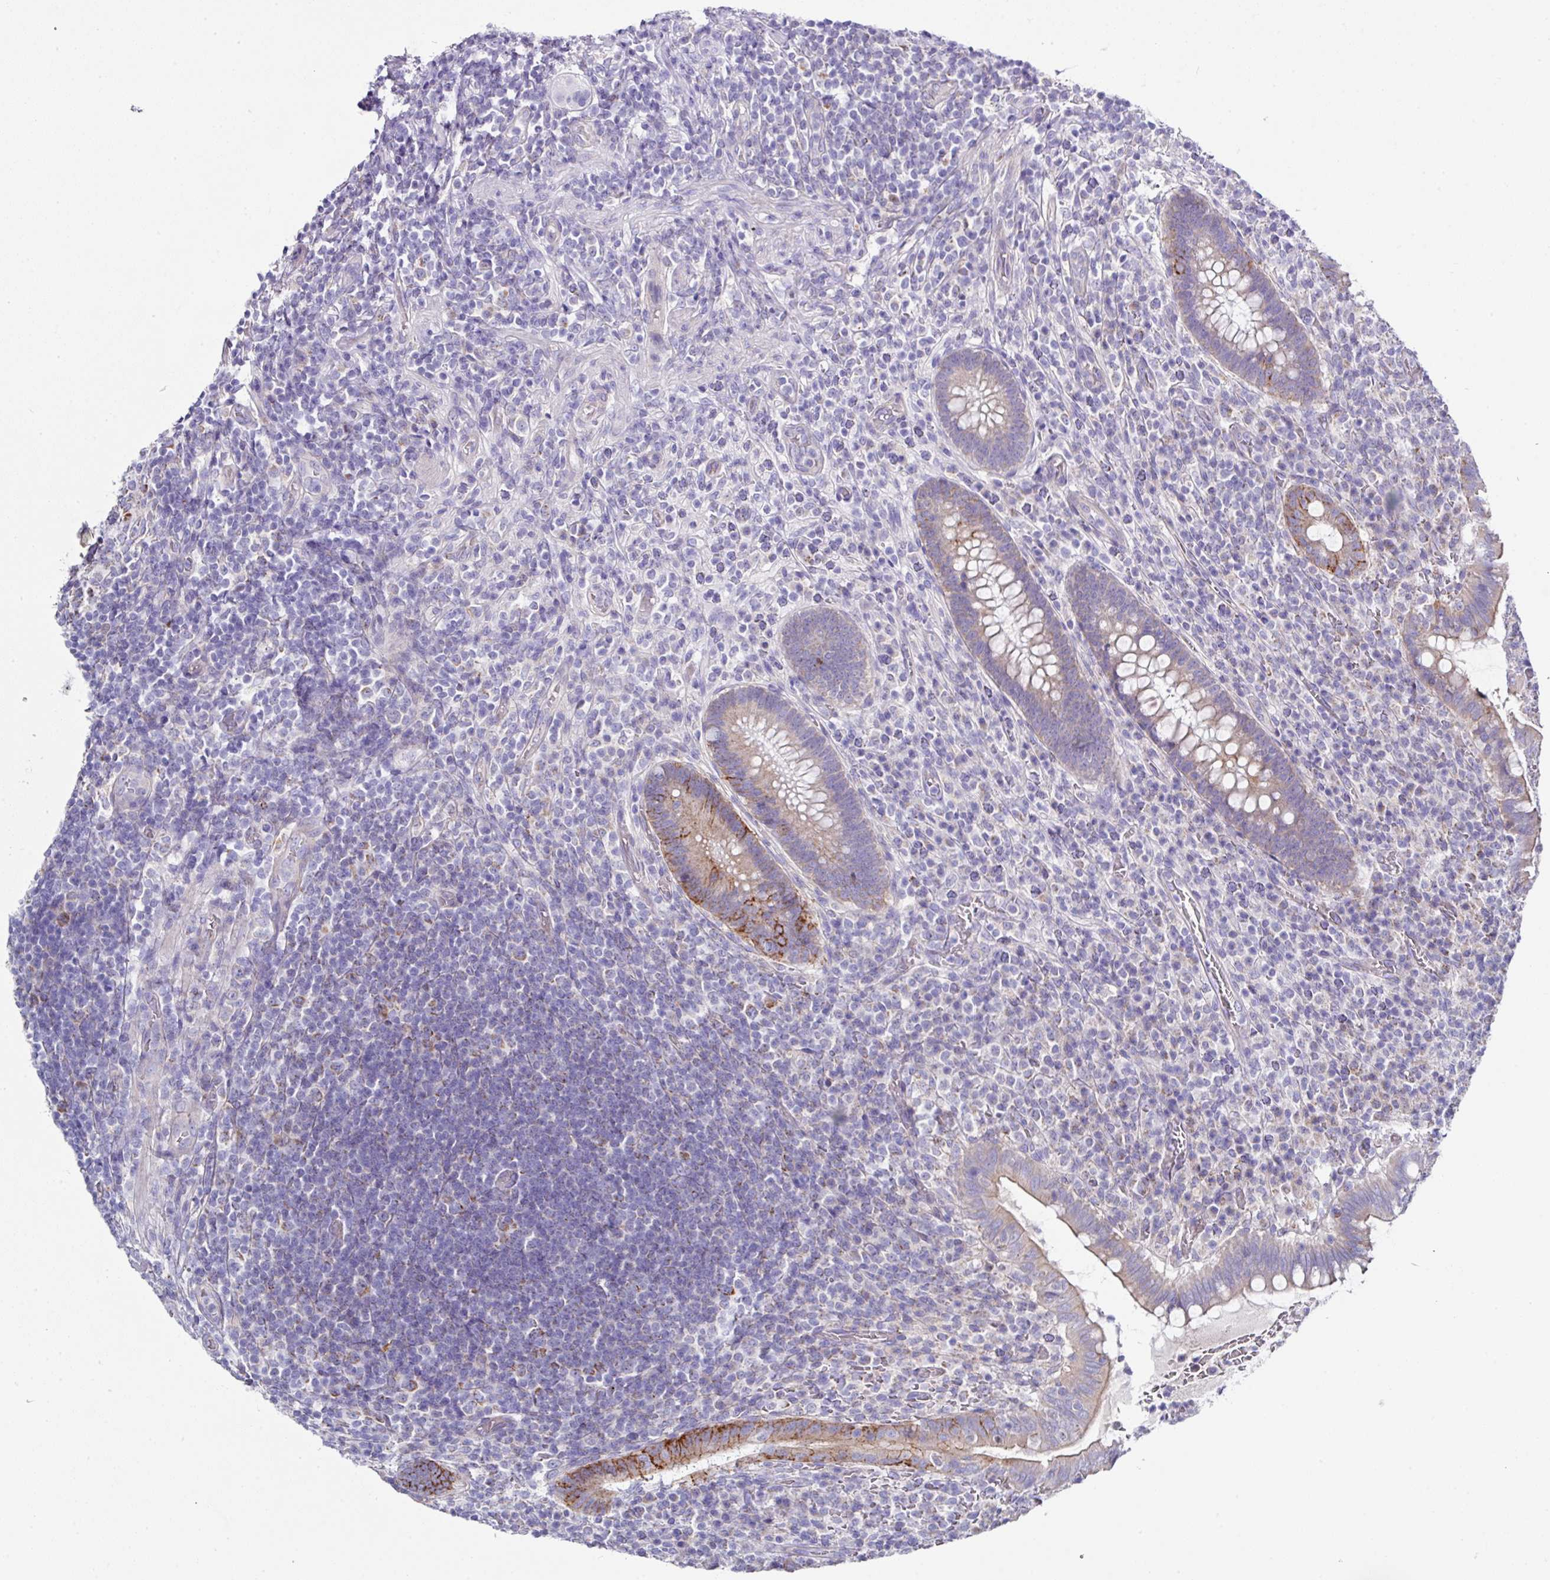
{"staining": {"intensity": "moderate", "quantity": "<25%", "location": "cytoplasmic/membranous"}, "tissue": "appendix", "cell_type": "Glandular cells", "image_type": "normal", "snomed": [{"axis": "morphology", "description": "Normal tissue, NOS"}, {"axis": "topography", "description": "Appendix"}], "caption": "Immunohistochemistry of unremarkable appendix reveals low levels of moderate cytoplasmic/membranous positivity in about <25% of glandular cells.", "gene": "CLDN1", "patient": {"sex": "female", "age": 43}}